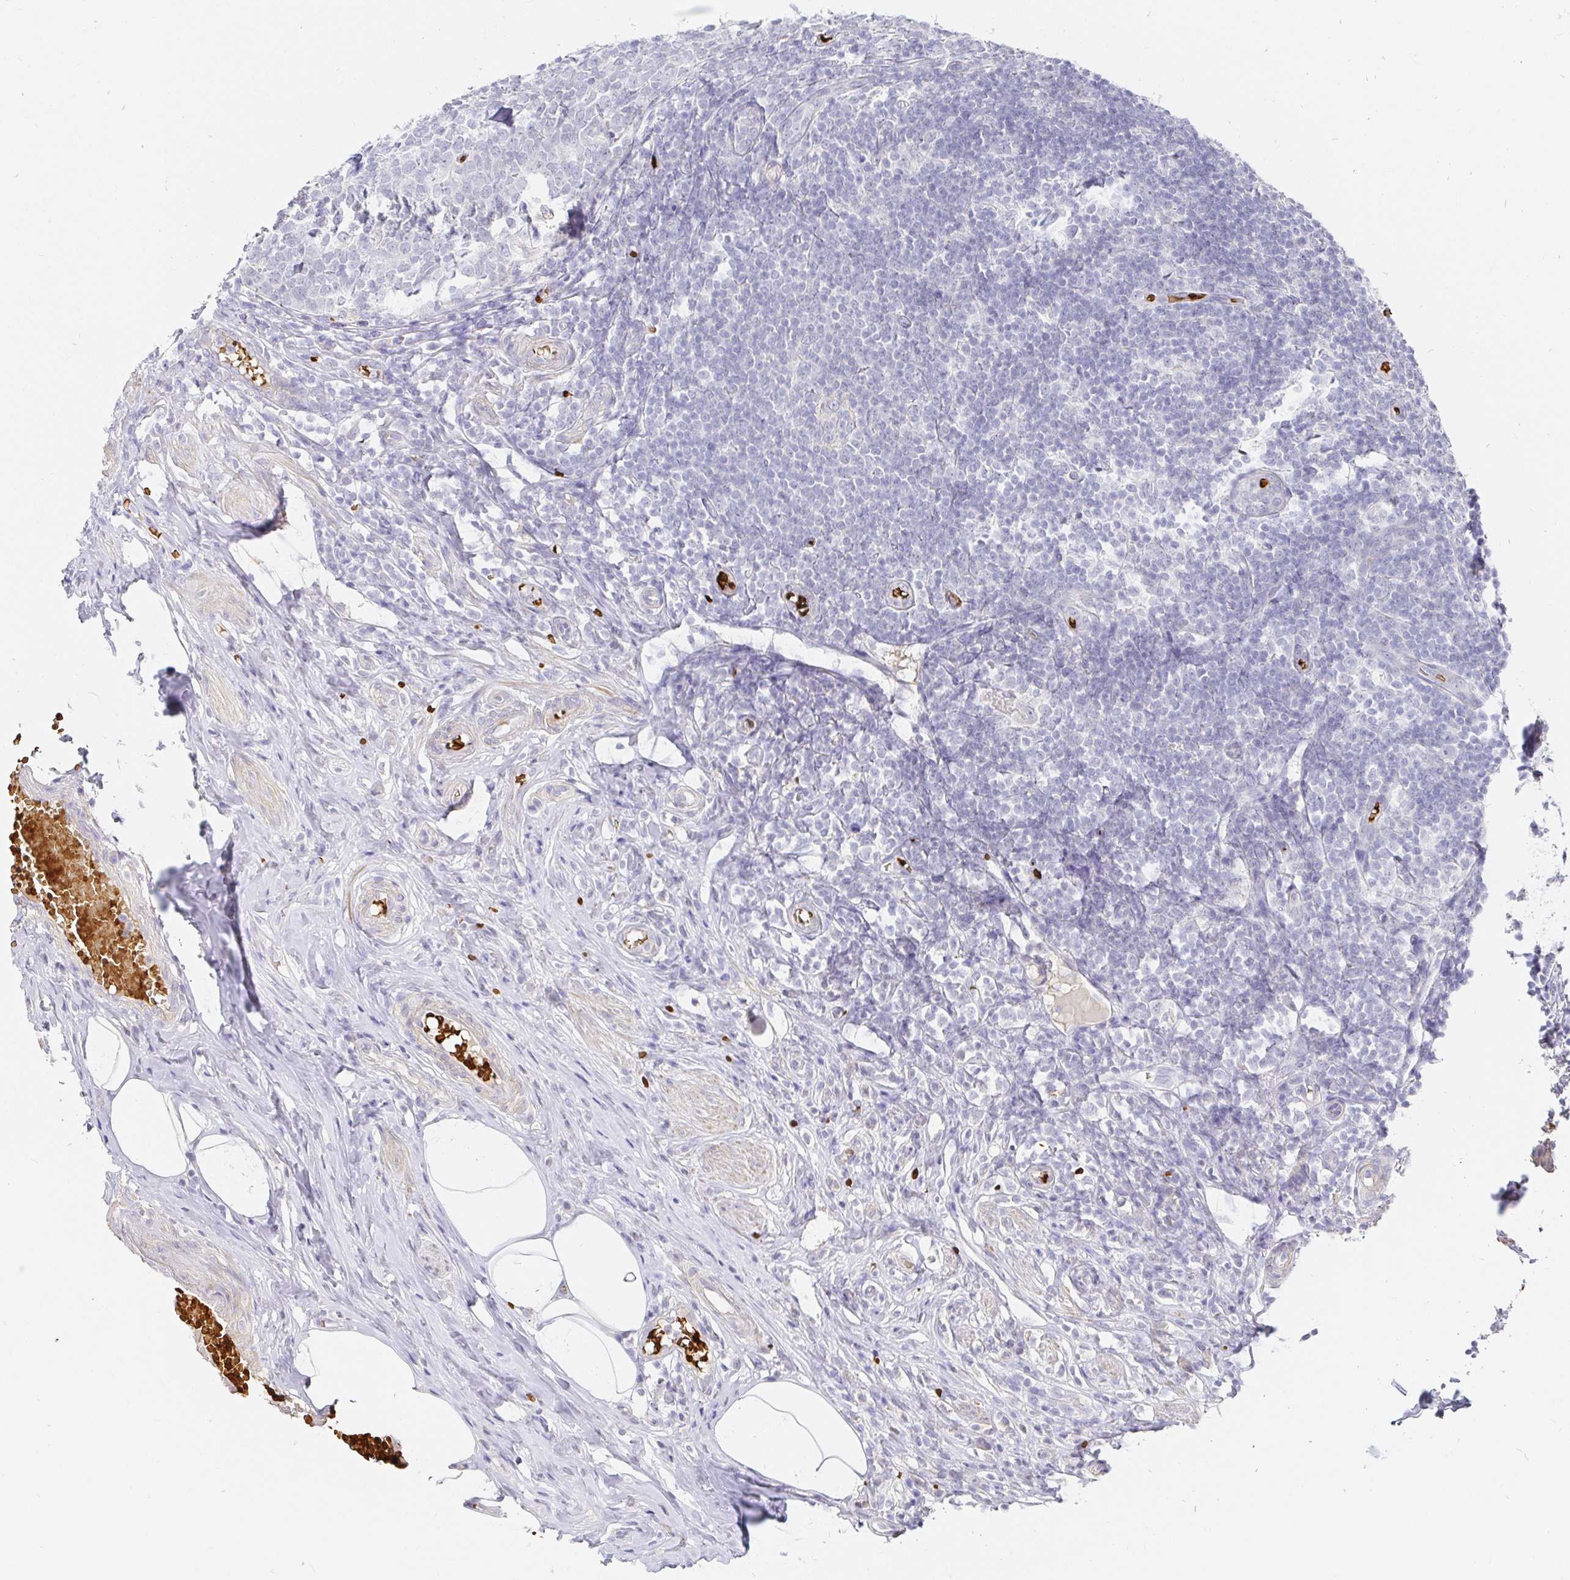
{"staining": {"intensity": "negative", "quantity": "none", "location": "none"}, "tissue": "appendix", "cell_type": "Glandular cells", "image_type": "normal", "snomed": [{"axis": "morphology", "description": "Normal tissue, NOS"}, {"axis": "topography", "description": "Appendix"}], "caption": "Immunohistochemistry (IHC) of benign human appendix shows no staining in glandular cells. (DAB (3,3'-diaminobenzidine) IHC with hematoxylin counter stain).", "gene": "FGF21", "patient": {"sex": "male", "age": 18}}